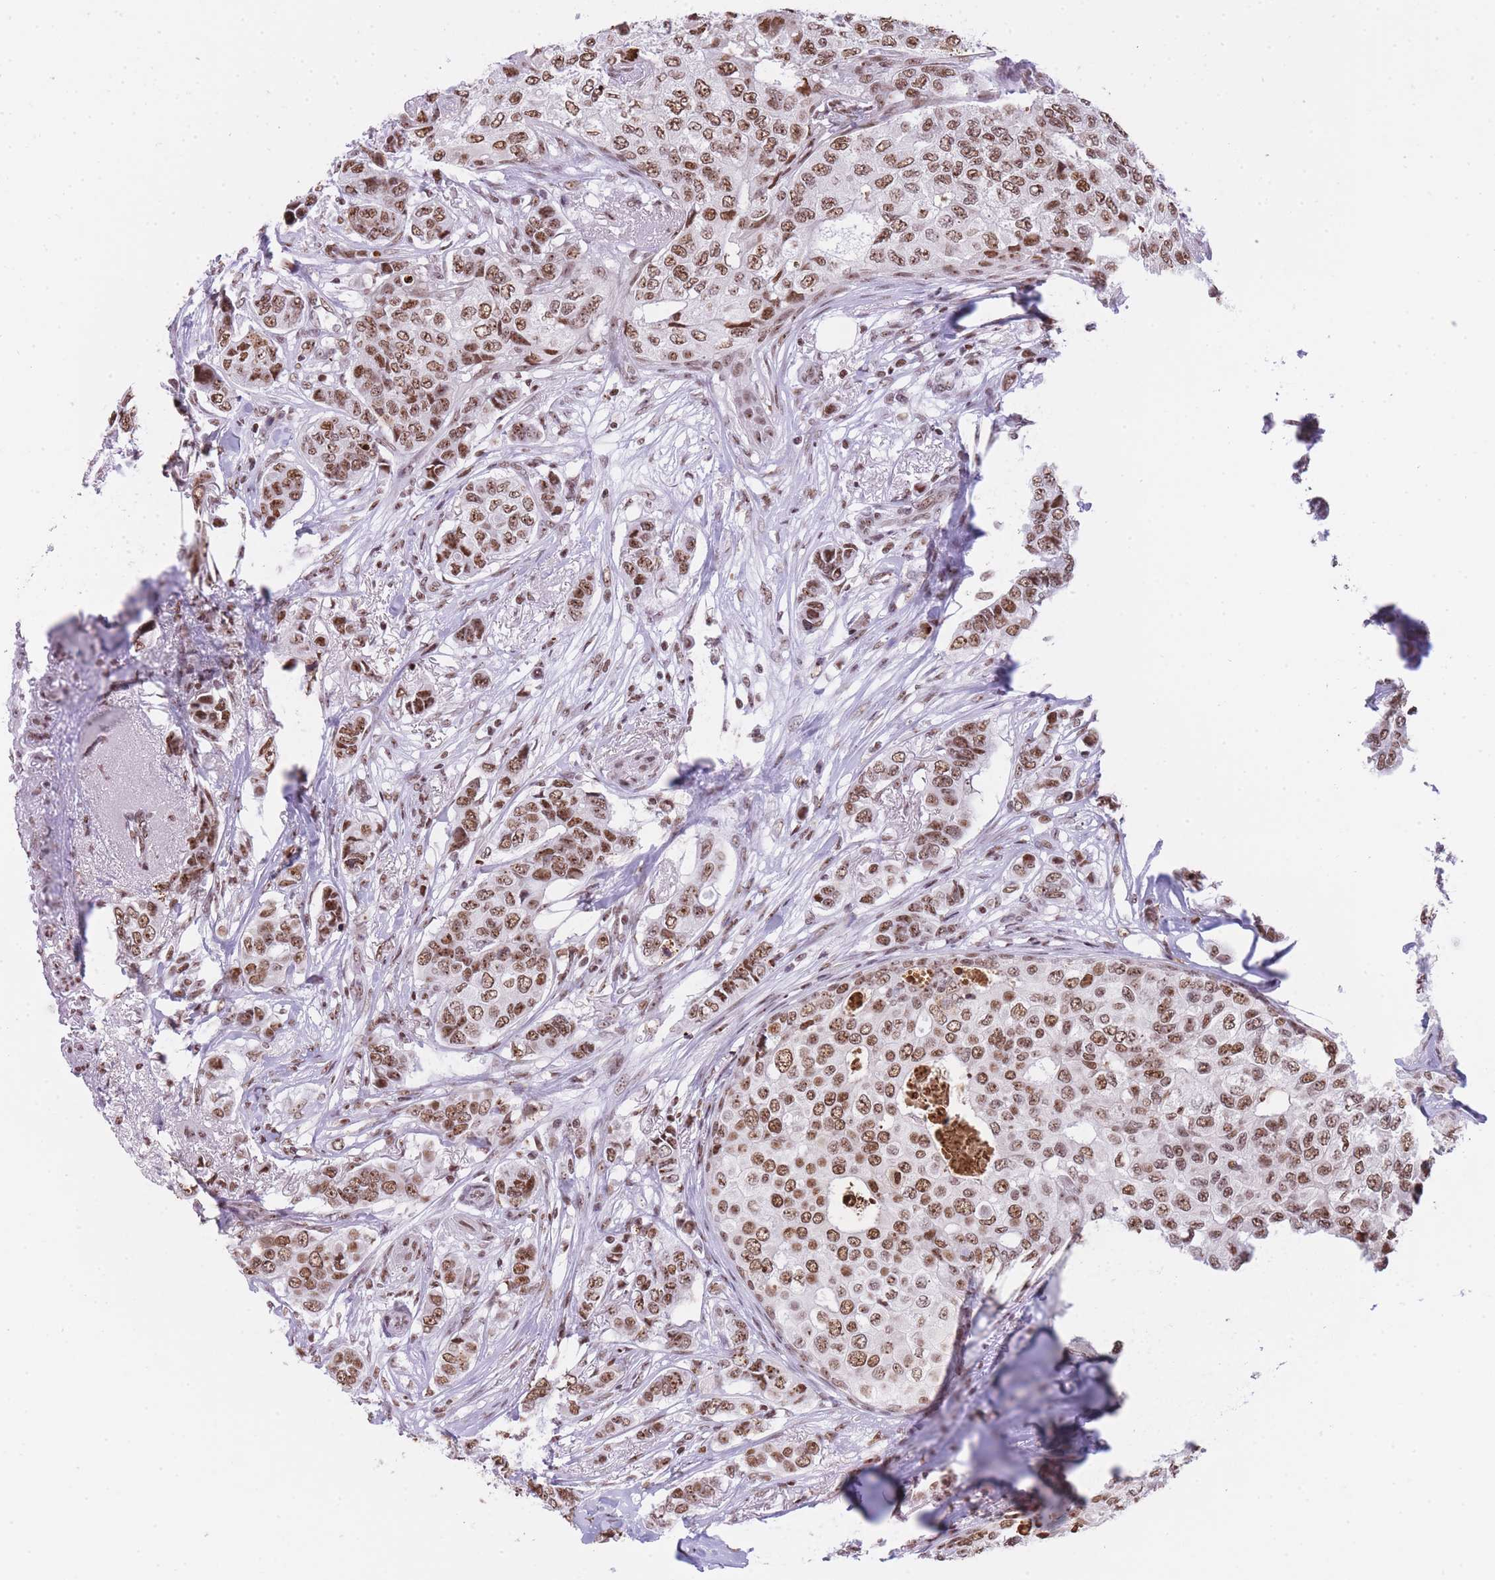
{"staining": {"intensity": "moderate", "quantity": ">75%", "location": "nuclear"}, "tissue": "breast cancer", "cell_type": "Tumor cells", "image_type": "cancer", "snomed": [{"axis": "morphology", "description": "Lobular carcinoma"}, {"axis": "topography", "description": "Breast"}], "caption": "Lobular carcinoma (breast) stained for a protein exhibits moderate nuclear positivity in tumor cells. (DAB (3,3'-diaminobenzidine) = brown stain, brightfield microscopy at high magnification).", "gene": "EVC2", "patient": {"sex": "female", "age": 51}}